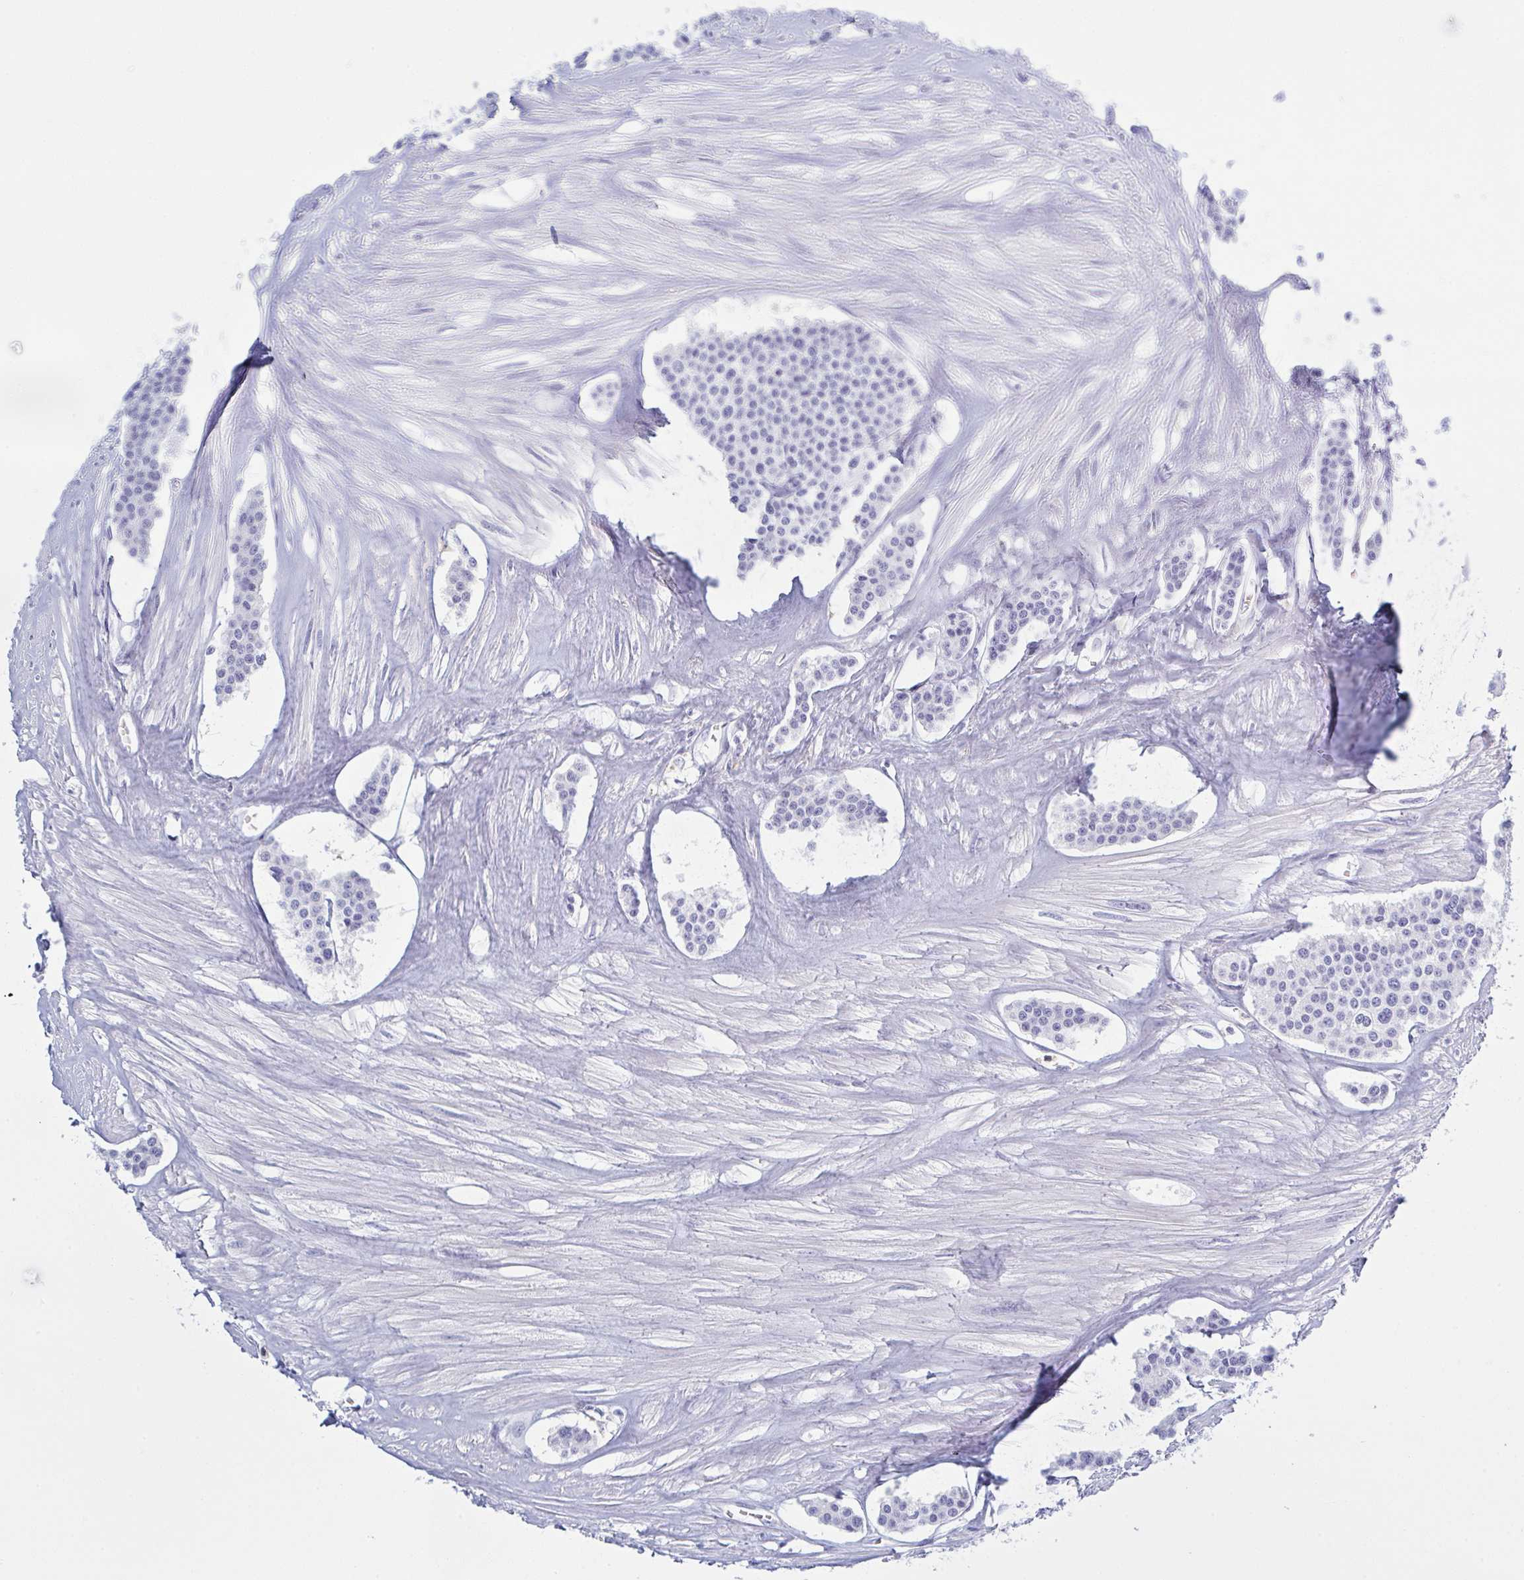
{"staining": {"intensity": "negative", "quantity": "none", "location": "none"}, "tissue": "carcinoid", "cell_type": "Tumor cells", "image_type": "cancer", "snomed": [{"axis": "morphology", "description": "Carcinoid, malignant, NOS"}, {"axis": "topography", "description": "Small intestine"}], "caption": "The histopathology image exhibits no staining of tumor cells in malignant carcinoid. Brightfield microscopy of immunohistochemistry stained with DAB (3,3'-diaminobenzidine) (brown) and hematoxylin (blue), captured at high magnification.", "gene": "MYO1F", "patient": {"sex": "male", "age": 60}}